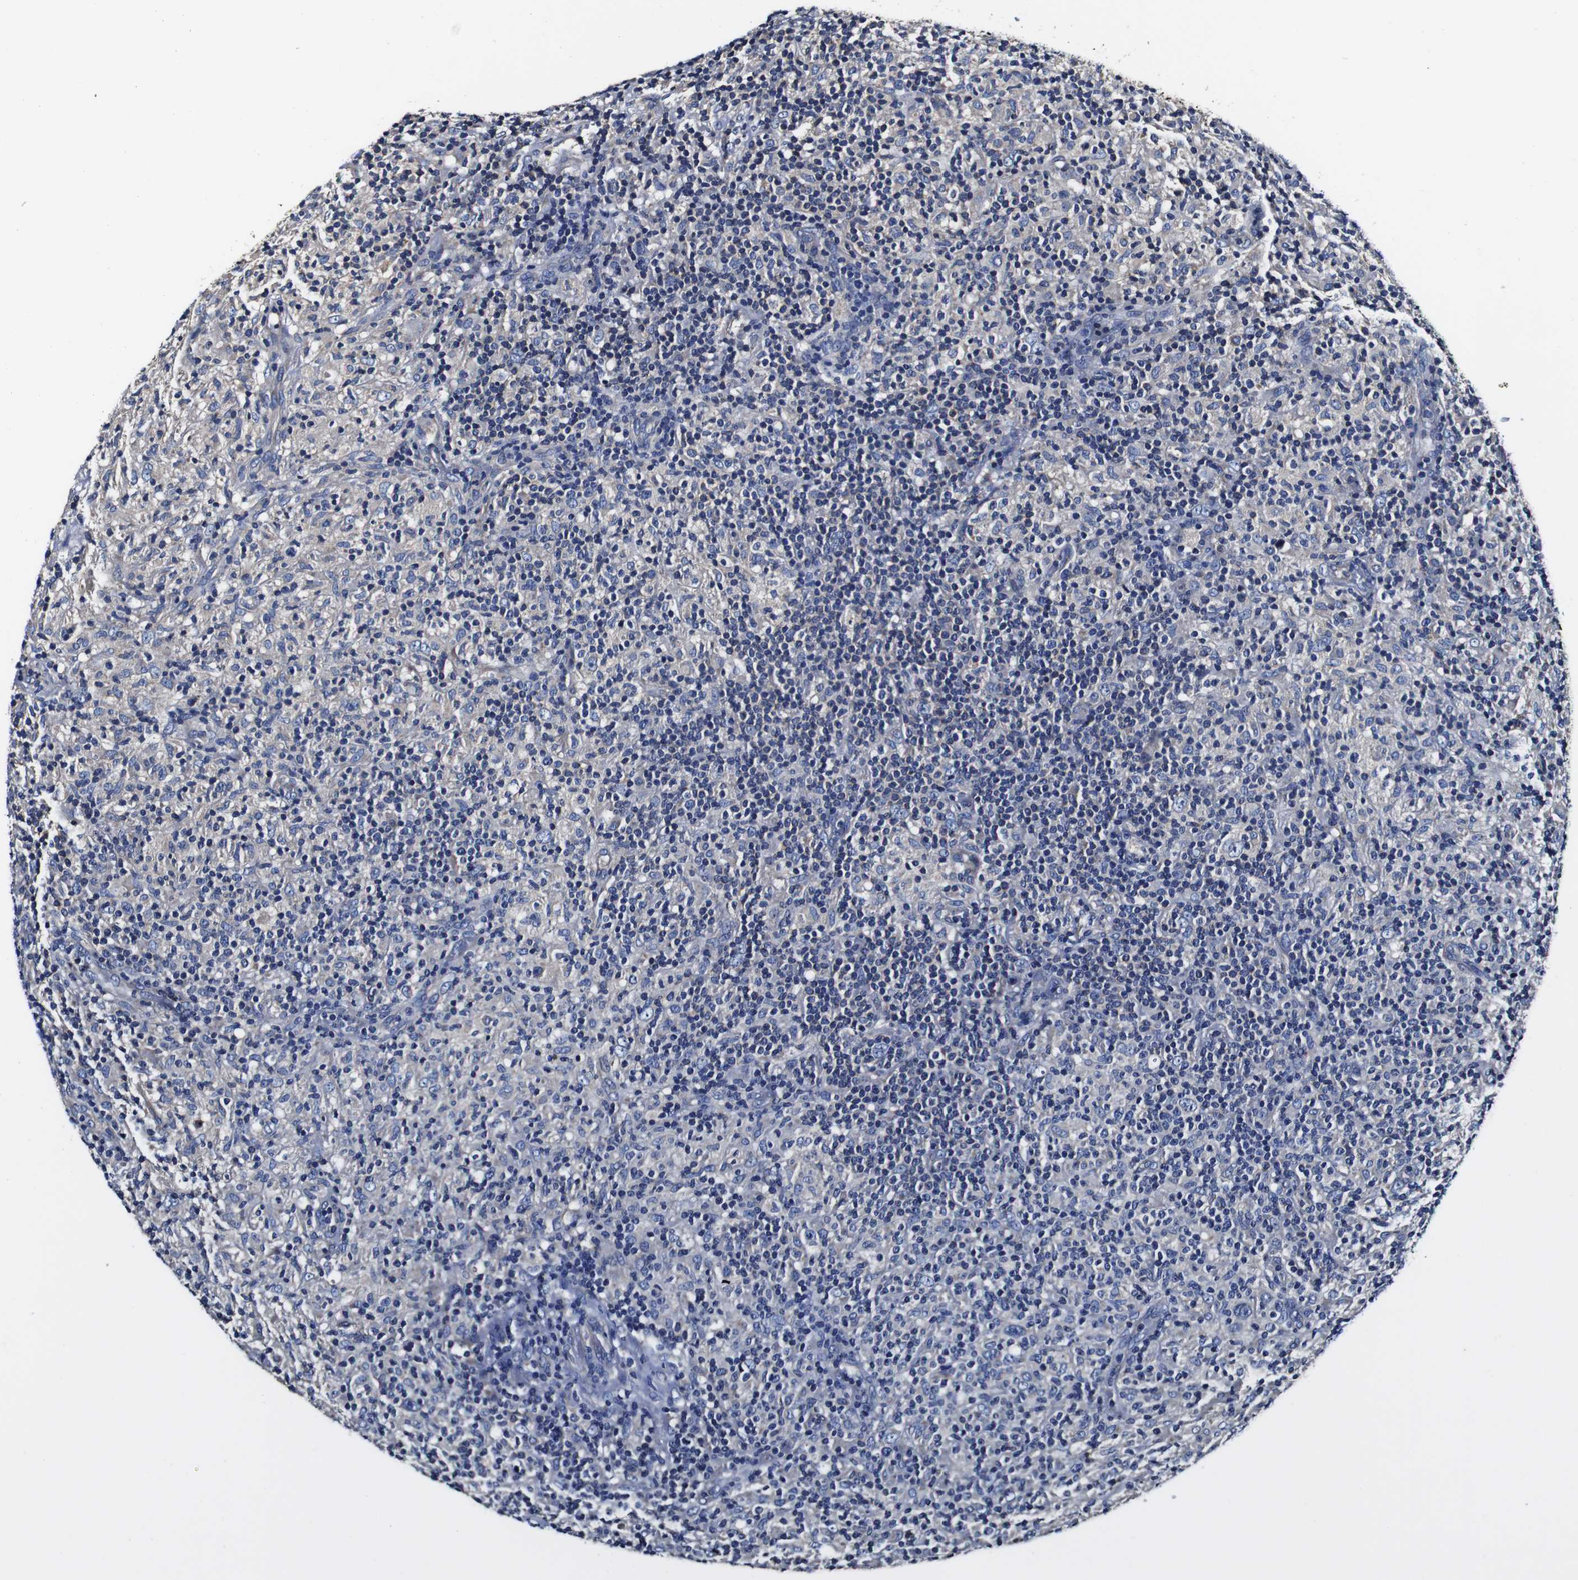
{"staining": {"intensity": "negative", "quantity": "none", "location": "none"}, "tissue": "lymphoma", "cell_type": "Tumor cells", "image_type": "cancer", "snomed": [{"axis": "morphology", "description": "Hodgkin's disease, NOS"}, {"axis": "topography", "description": "Lymph node"}], "caption": "Protein analysis of Hodgkin's disease shows no significant staining in tumor cells.", "gene": "PDCD6IP", "patient": {"sex": "male", "age": 70}}